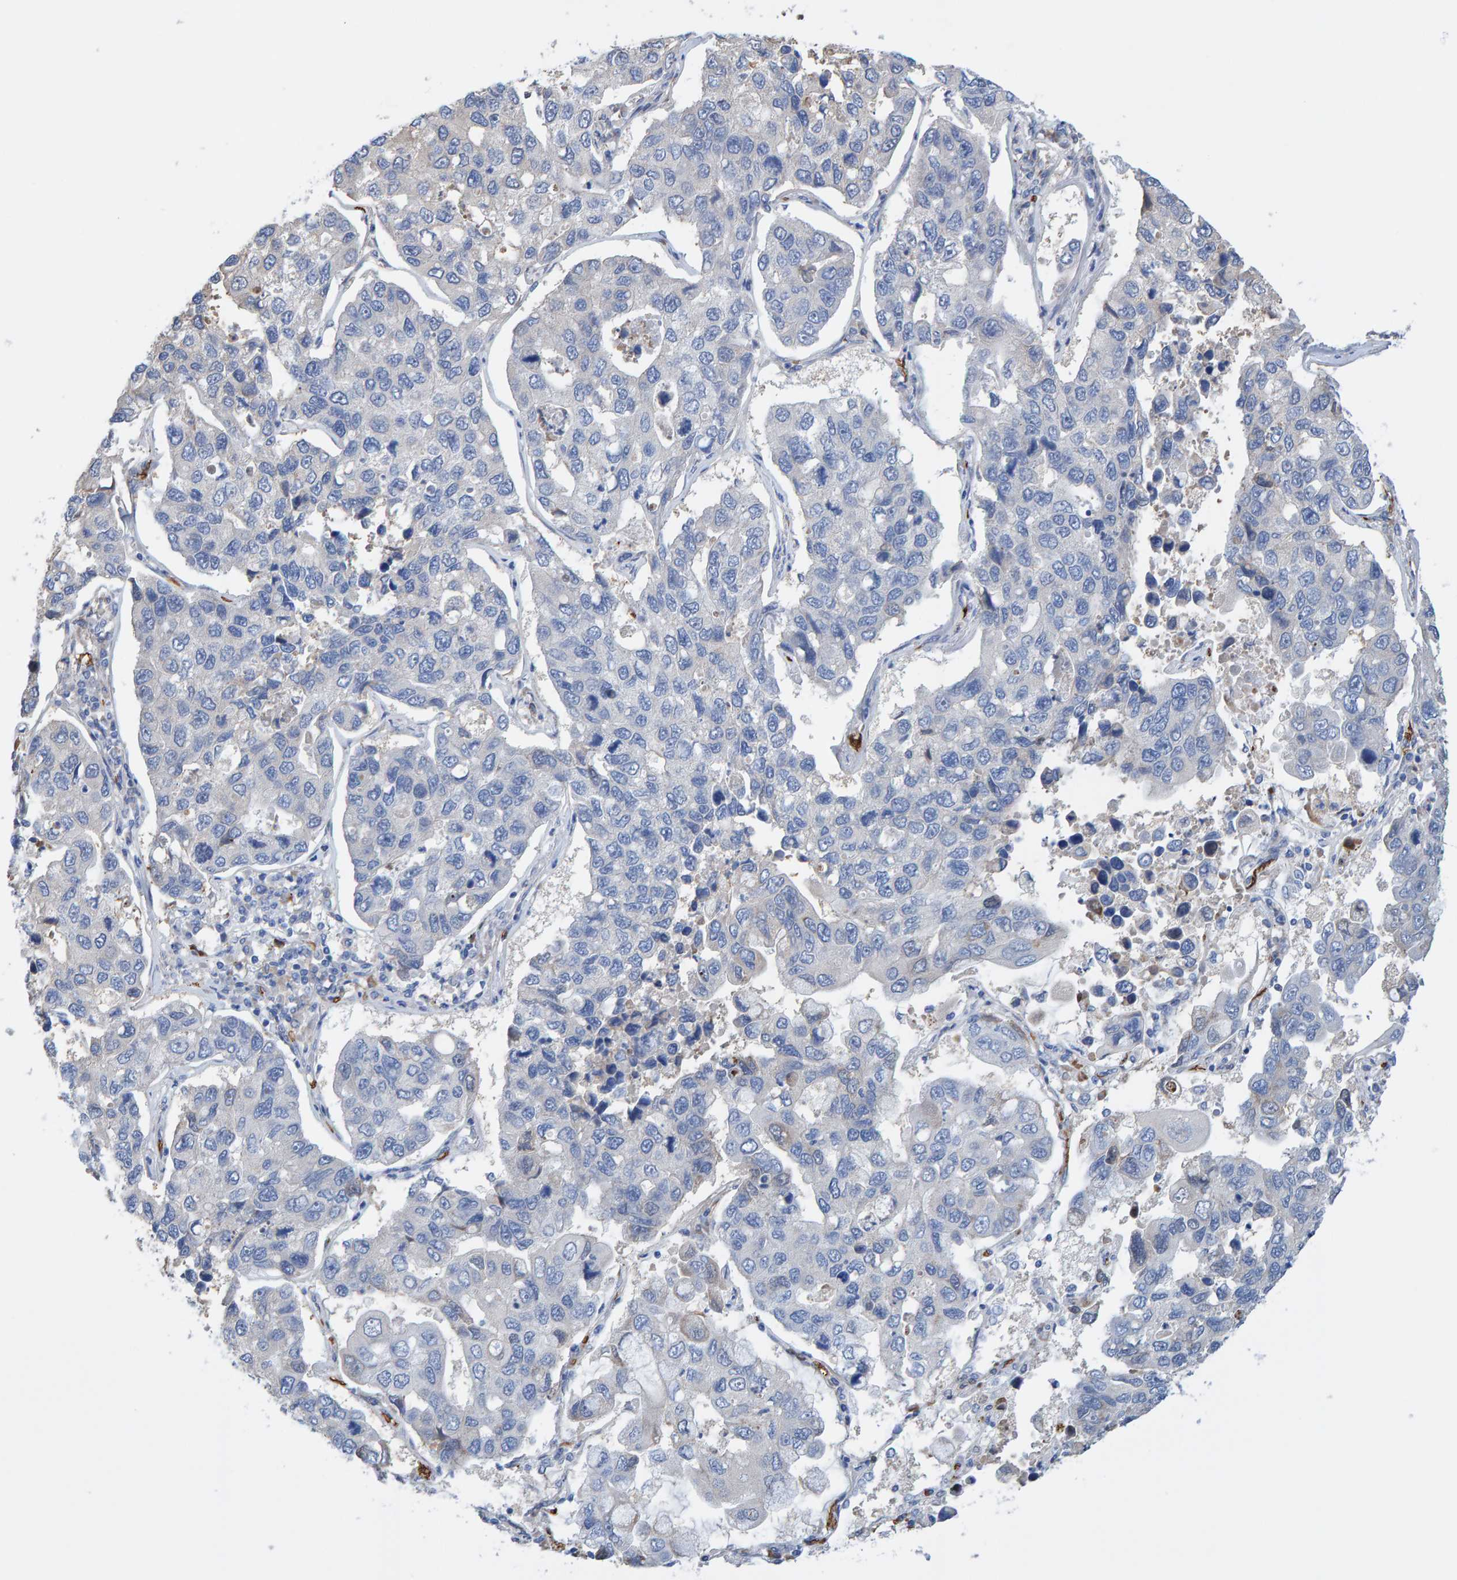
{"staining": {"intensity": "negative", "quantity": "none", "location": "none"}, "tissue": "lung cancer", "cell_type": "Tumor cells", "image_type": "cancer", "snomed": [{"axis": "morphology", "description": "Adenocarcinoma, NOS"}, {"axis": "topography", "description": "Lung"}], "caption": "DAB immunohistochemical staining of human lung cancer (adenocarcinoma) demonstrates no significant staining in tumor cells.", "gene": "VPS9D1", "patient": {"sex": "male", "age": 64}}